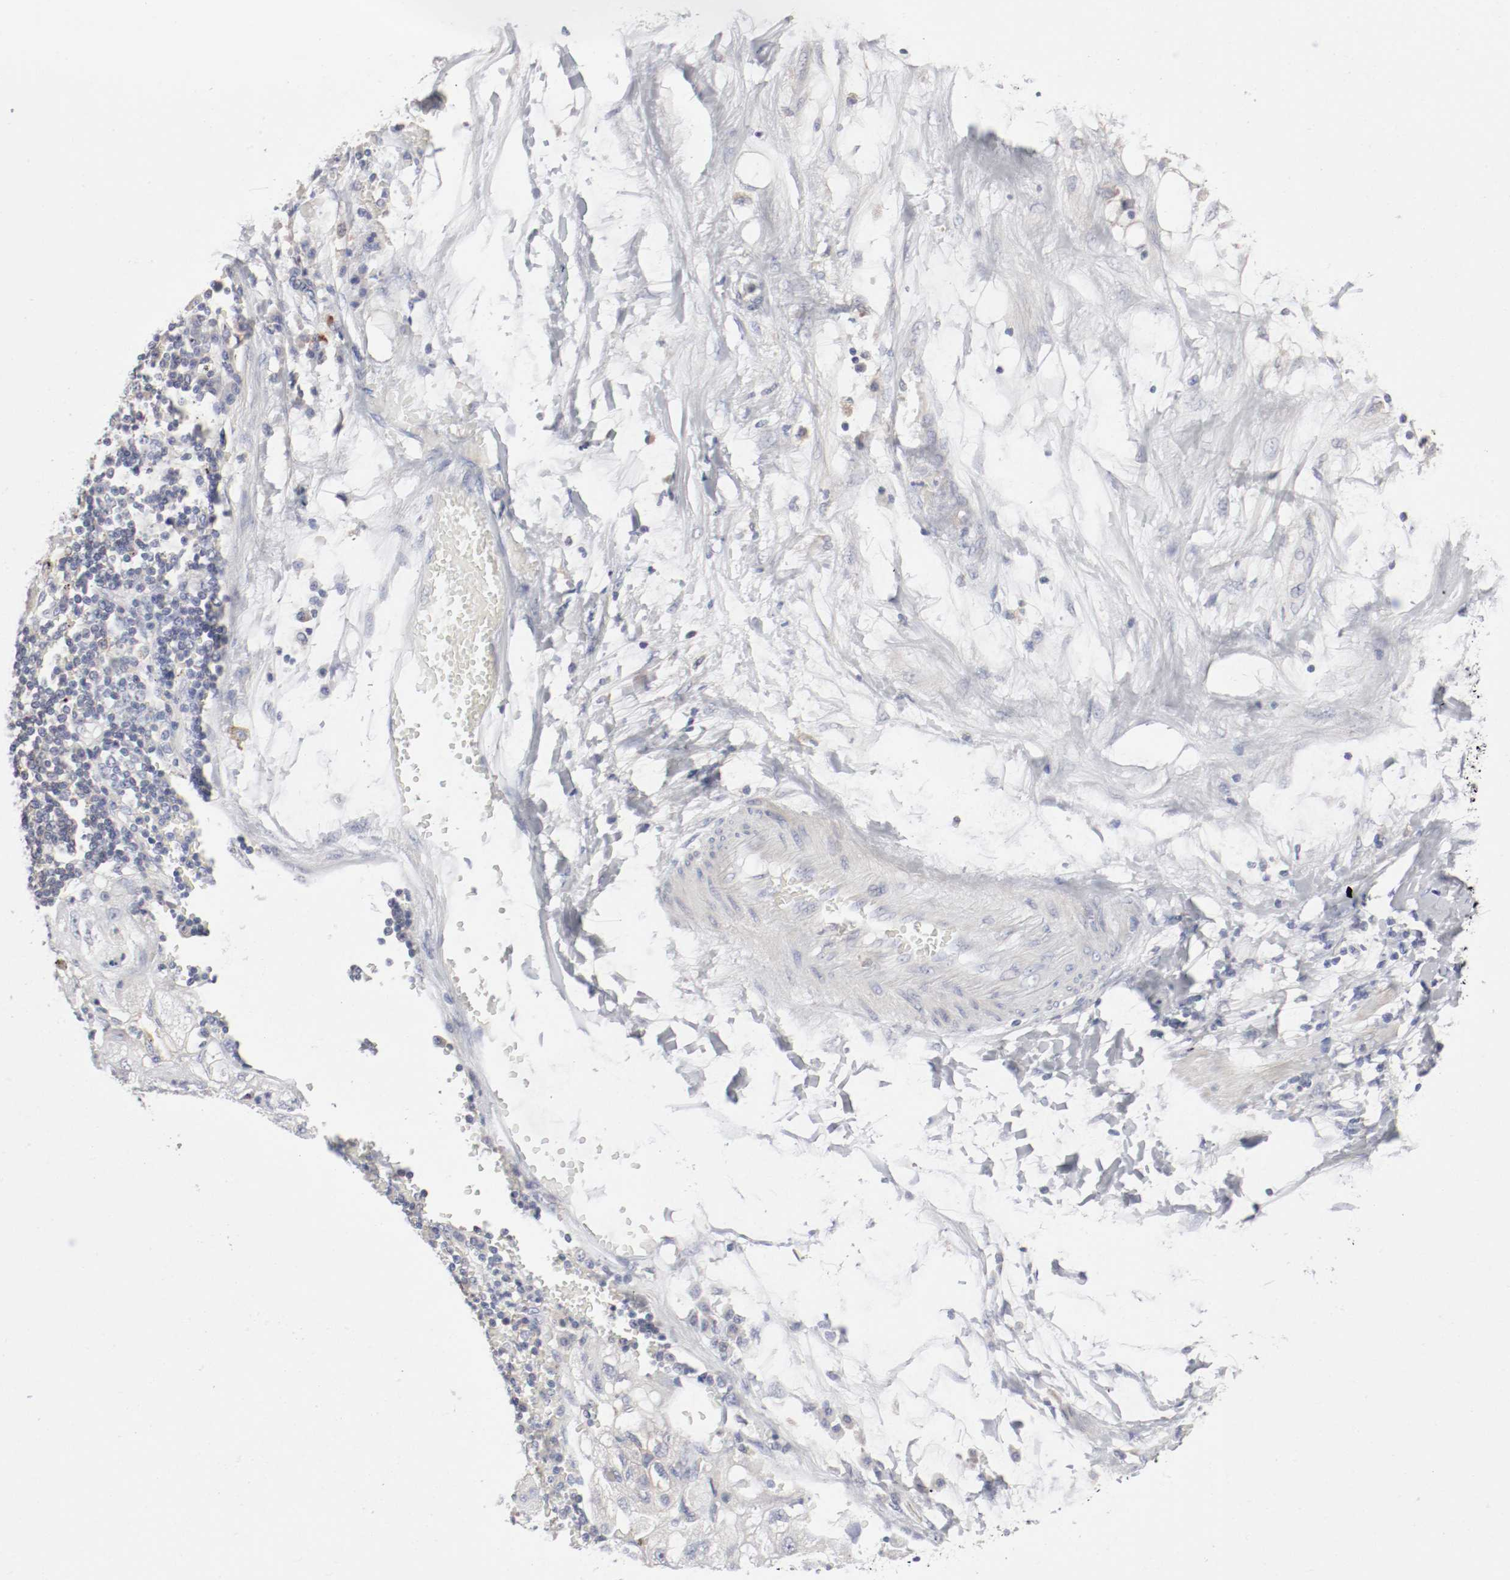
{"staining": {"intensity": "negative", "quantity": "none", "location": "none"}, "tissue": "lung cancer", "cell_type": "Tumor cells", "image_type": "cancer", "snomed": [{"axis": "morphology", "description": "Inflammation, NOS"}, {"axis": "morphology", "description": "Squamous cell carcinoma, NOS"}, {"axis": "topography", "description": "Lymph node"}, {"axis": "topography", "description": "Soft tissue"}, {"axis": "topography", "description": "Lung"}], "caption": "IHC photomicrograph of neoplastic tissue: lung cancer stained with DAB (3,3'-diaminobenzidine) exhibits no significant protein staining in tumor cells.", "gene": "FGFBP1", "patient": {"sex": "male", "age": 66}}